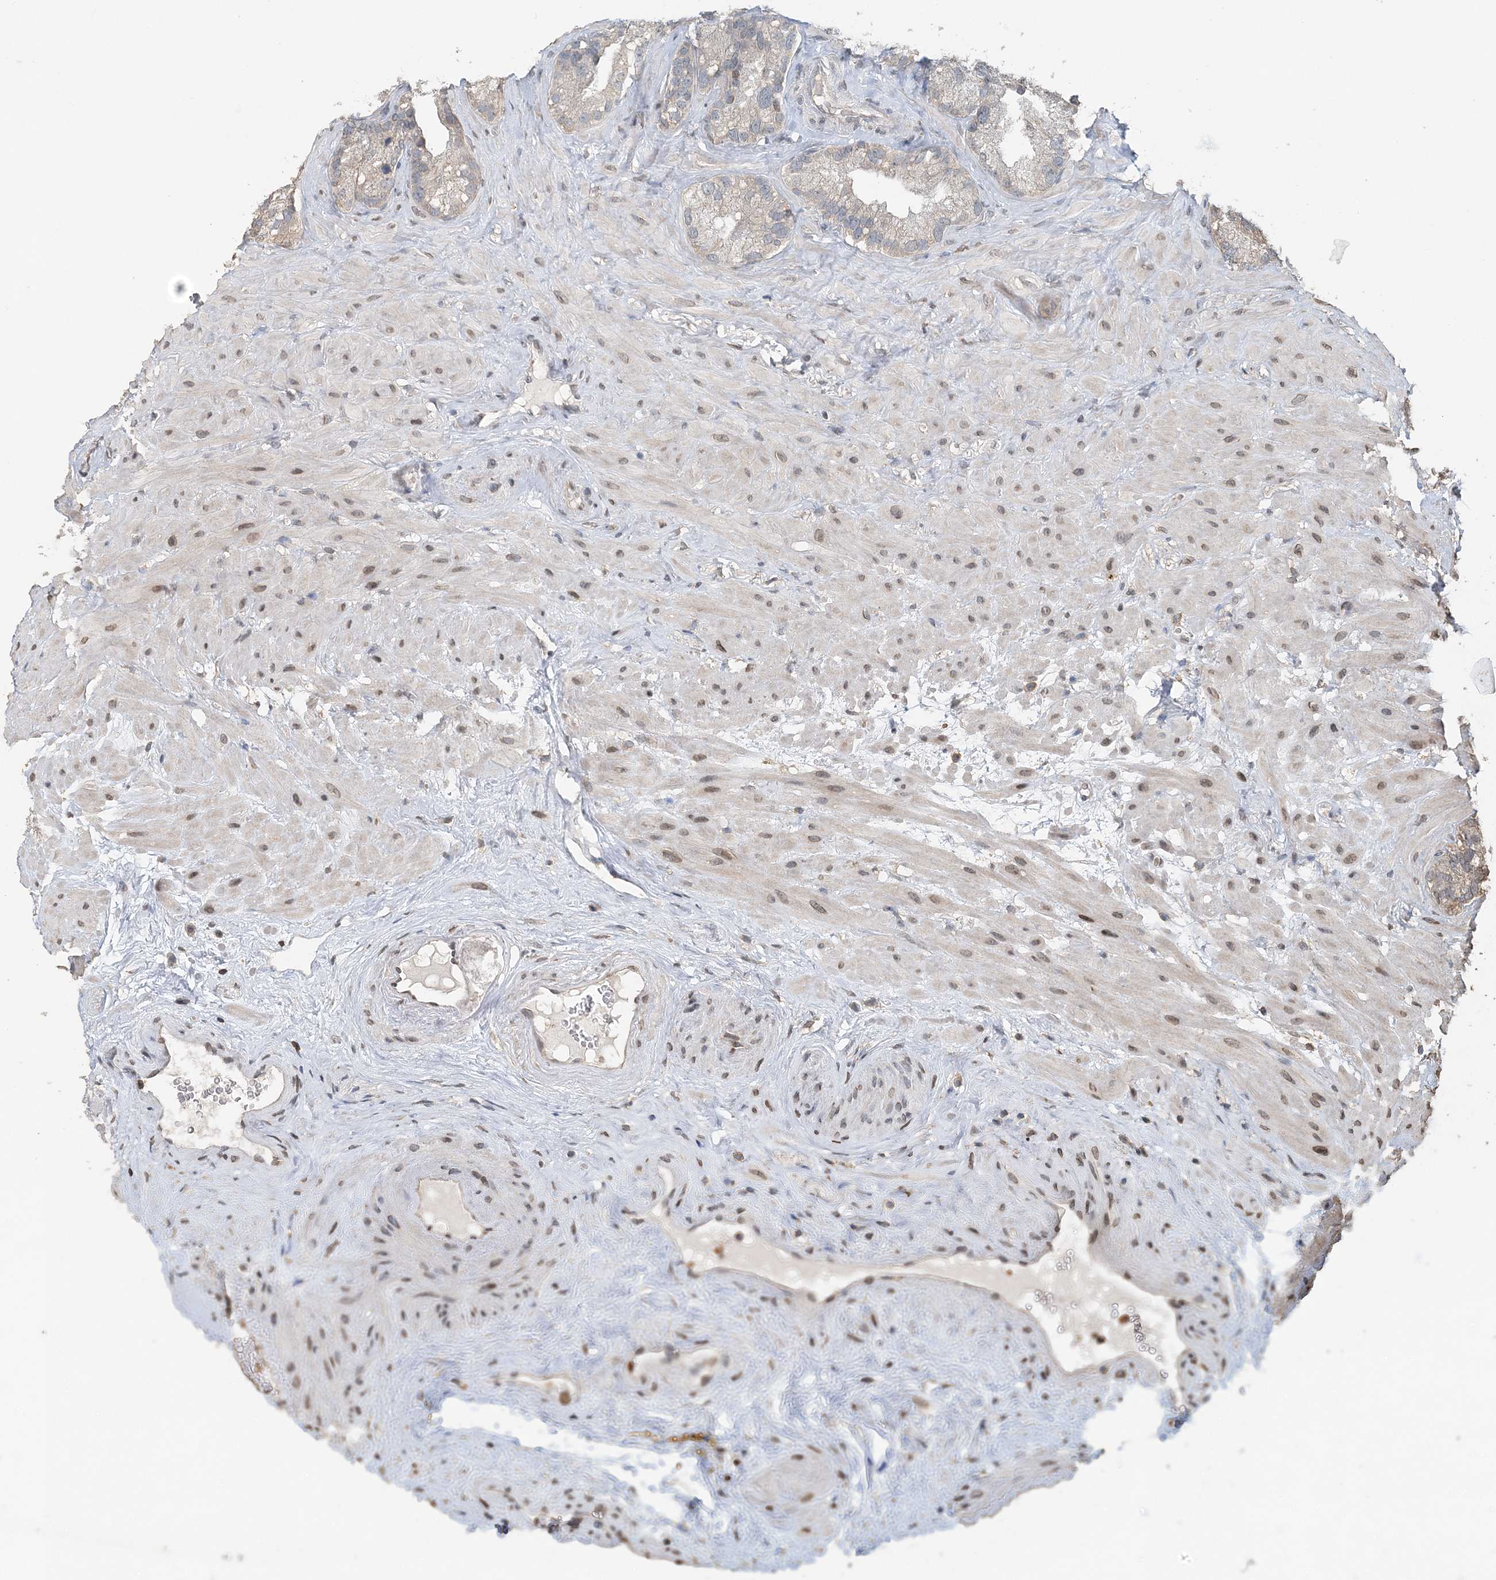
{"staining": {"intensity": "moderate", "quantity": "<25%", "location": "cytoplasmic/membranous"}, "tissue": "seminal vesicle", "cell_type": "Glandular cells", "image_type": "normal", "snomed": [{"axis": "morphology", "description": "Normal tissue, NOS"}, {"axis": "topography", "description": "Prostate"}, {"axis": "topography", "description": "Seminal veicle"}], "caption": "Normal seminal vesicle was stained to show a protein in brown. There is low levels of moderate cytoplasmic/membranous staining in approximately <25% of glandular cells. (DAB (3,3'-diaminobenzidine) = brown stain, brightfield microscopy at high magnification).", "gene": "FAM110A", "patient": {"sex": "male", "age": 68}}